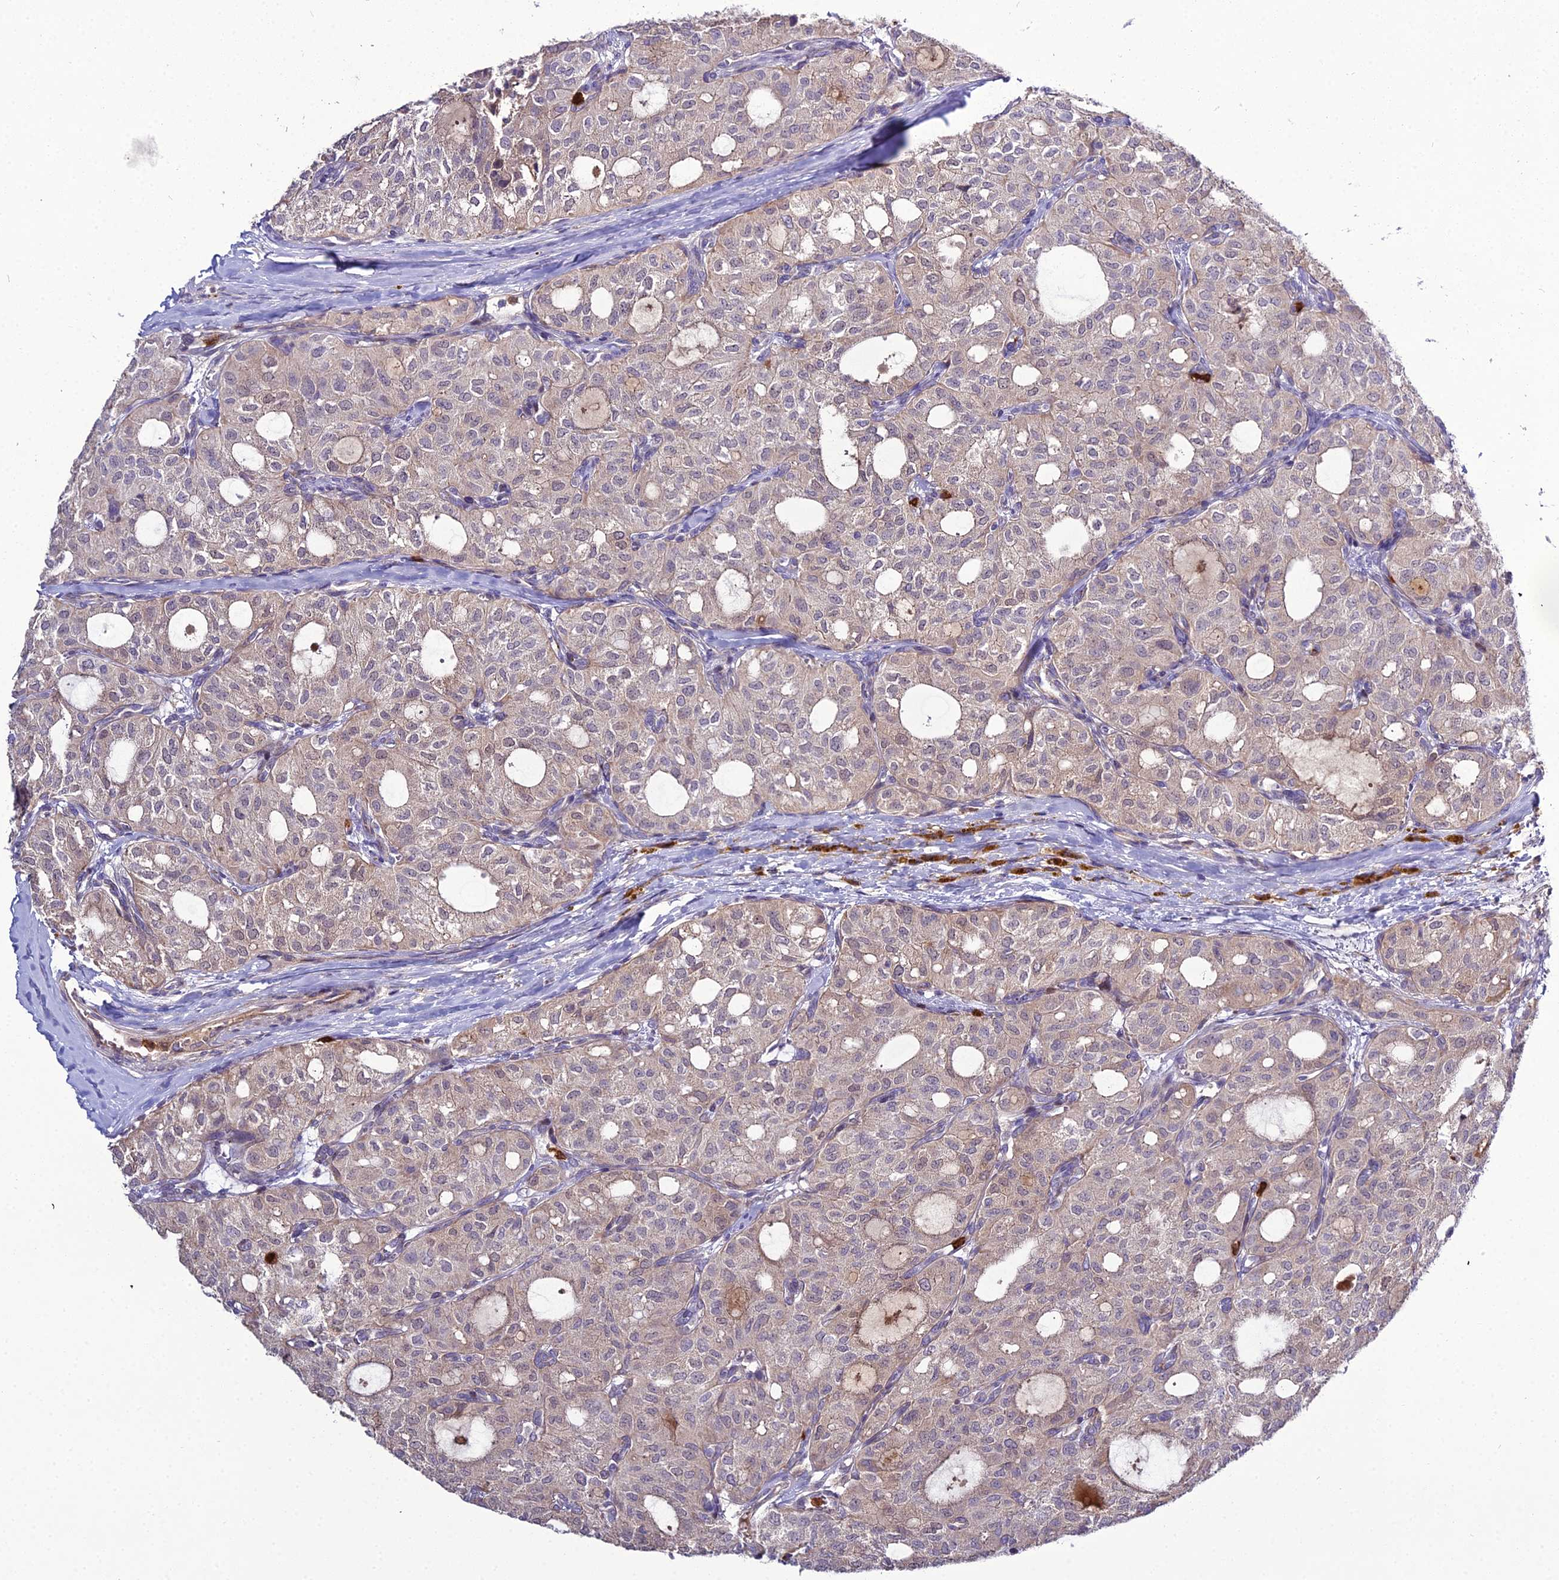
{"staining": {"intensity": "weak", "quantity": "<25%", "location": "cytoplasmic/membranous"}, "tissue": "thyroid cancer", "cell_type": "Tumor cells", "image_type": "cancer", "snomed": [{"axis": "morphology", "description": "Follicular adenoma carcinoma, NOS"}, {"axis": "topography", "description": "Thyroid gland"}], "caption": "The immunohistochemistry (IHC) micrograph has no significant positivity in tumor cells of follicular adenoma carcinoma (thyroid) tissue. Nuclei are stained in blue.", "gene": "EID2", "patient": {"sex": "male", "age": 75}}